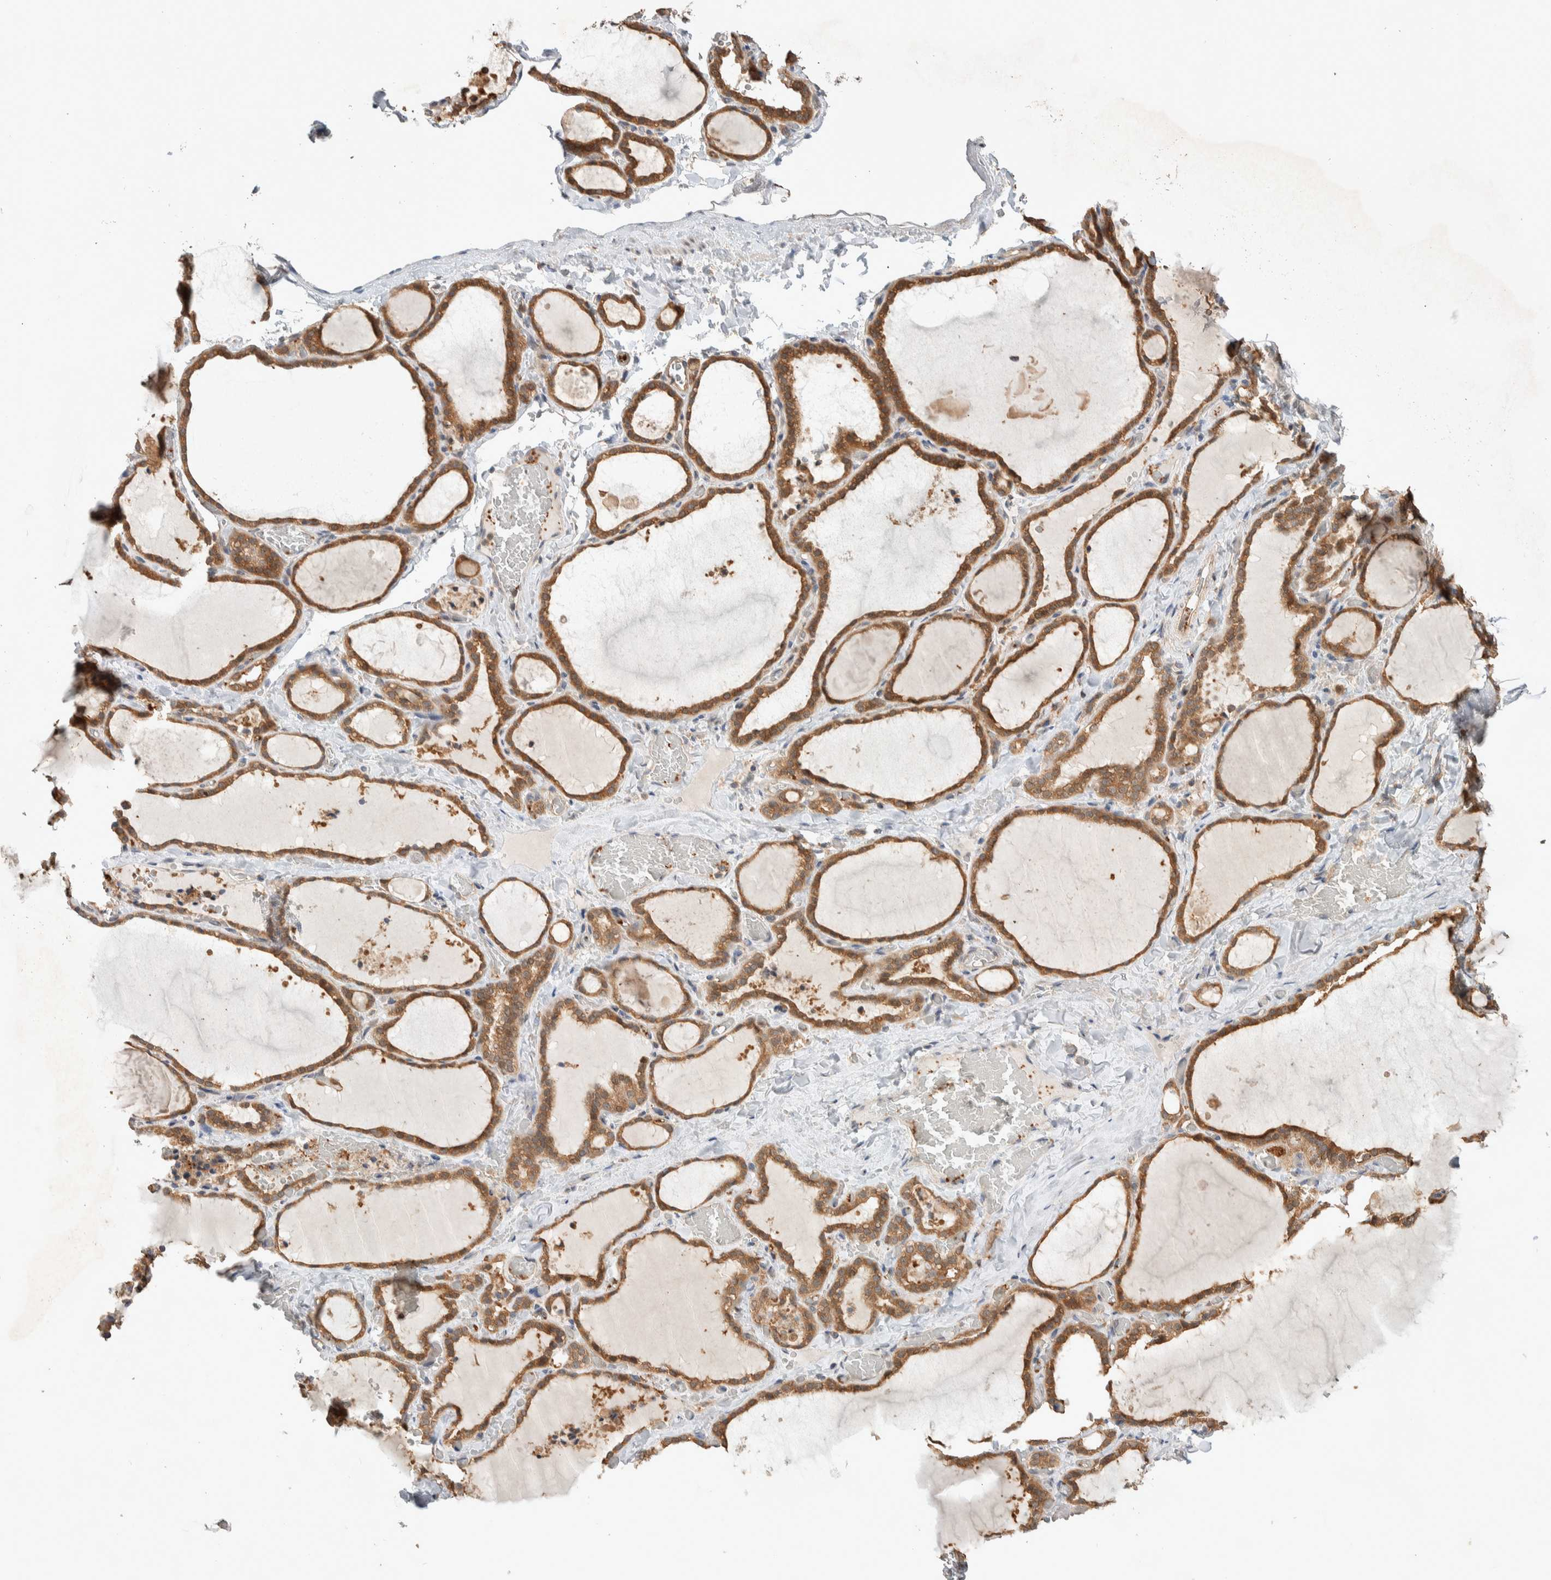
{"staining": {"intensity": "moderate", "quantity": ">75%", "location": "cytoplasmic/membranous"}, "tissue": "thyroid gland", "cell_type": "Glandular cells", "image_type": "normal", "snomed": [{"axis": "morphology", "description": "Normal tissue, NOS"}, {"axis": "topography", "description": "Thyroid gland"}], "caption": "Immunohistochemical staining of unremarkable human thyroid gland reveals >75% levels of moderate cytoplasmic/membranous protein positivity in about >75% of glandular cells.", "gene": "DEPTOR", "patient": {"sex": "female", "age": 22}}